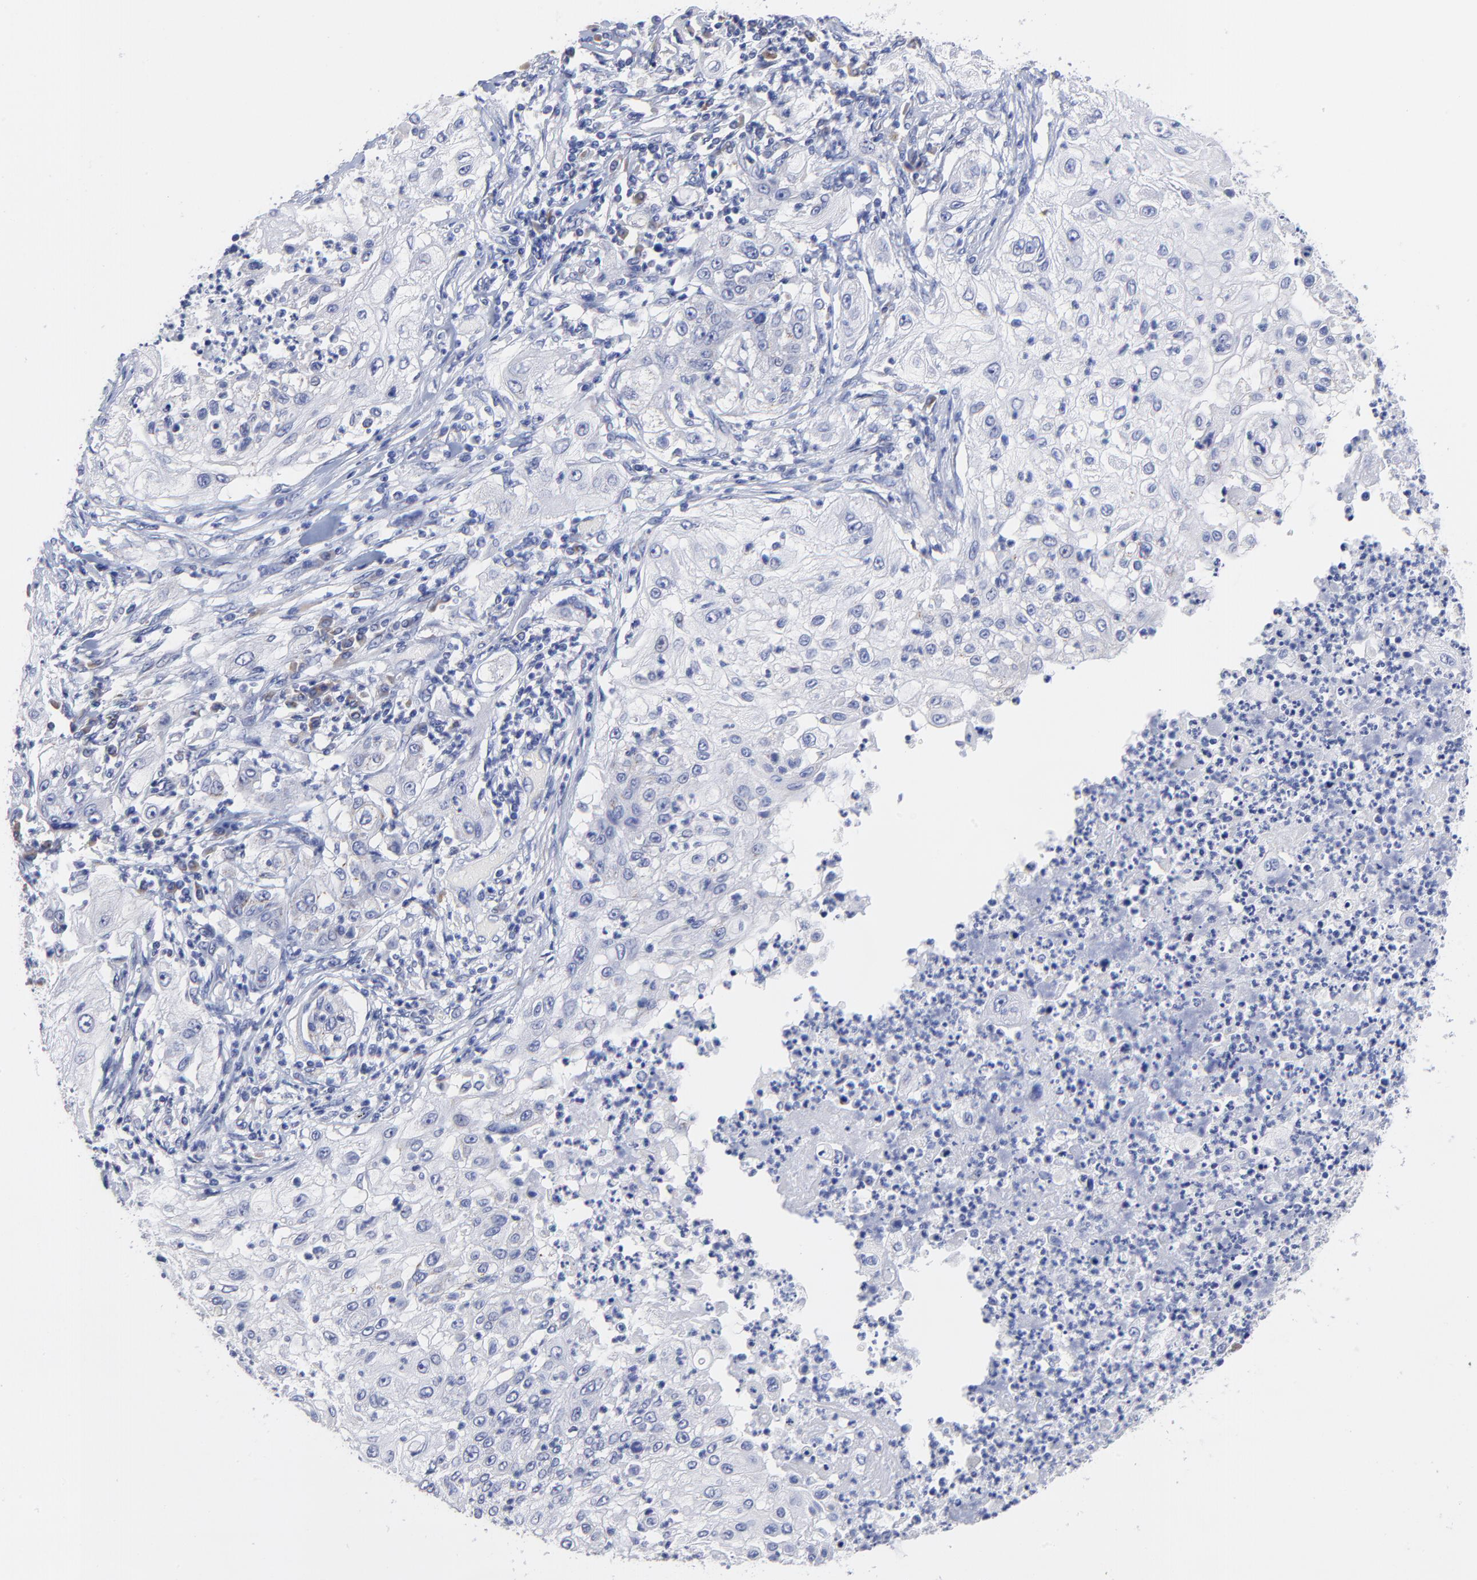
{"staining": {"intensity": "negative", "quantity": "none", "location": "none"}, "tissue": "lung cancer", "cell_type": "Tumor cells", "image_type": "cancer", "snomed": [{"axis": "morphology", "description": "Inflammation, NOS"}, {"axis": "morphology", "description": "Squamous cell carcinoma, NOS"}, {"axis": "topography", "description": "Lymph node"}, {"axis": "topography", "description": "Soft tissue"}, {"axis": "topography", "description": "Lung"}], "caption": "Immunohistochemistry micrograph of human squamous cell carcinoma (lung) stained for a protein (brown), which demonstrates no staining in tumor cells.", "gene": "LAX1", "patient": {"sex": "male", "age": 66}}